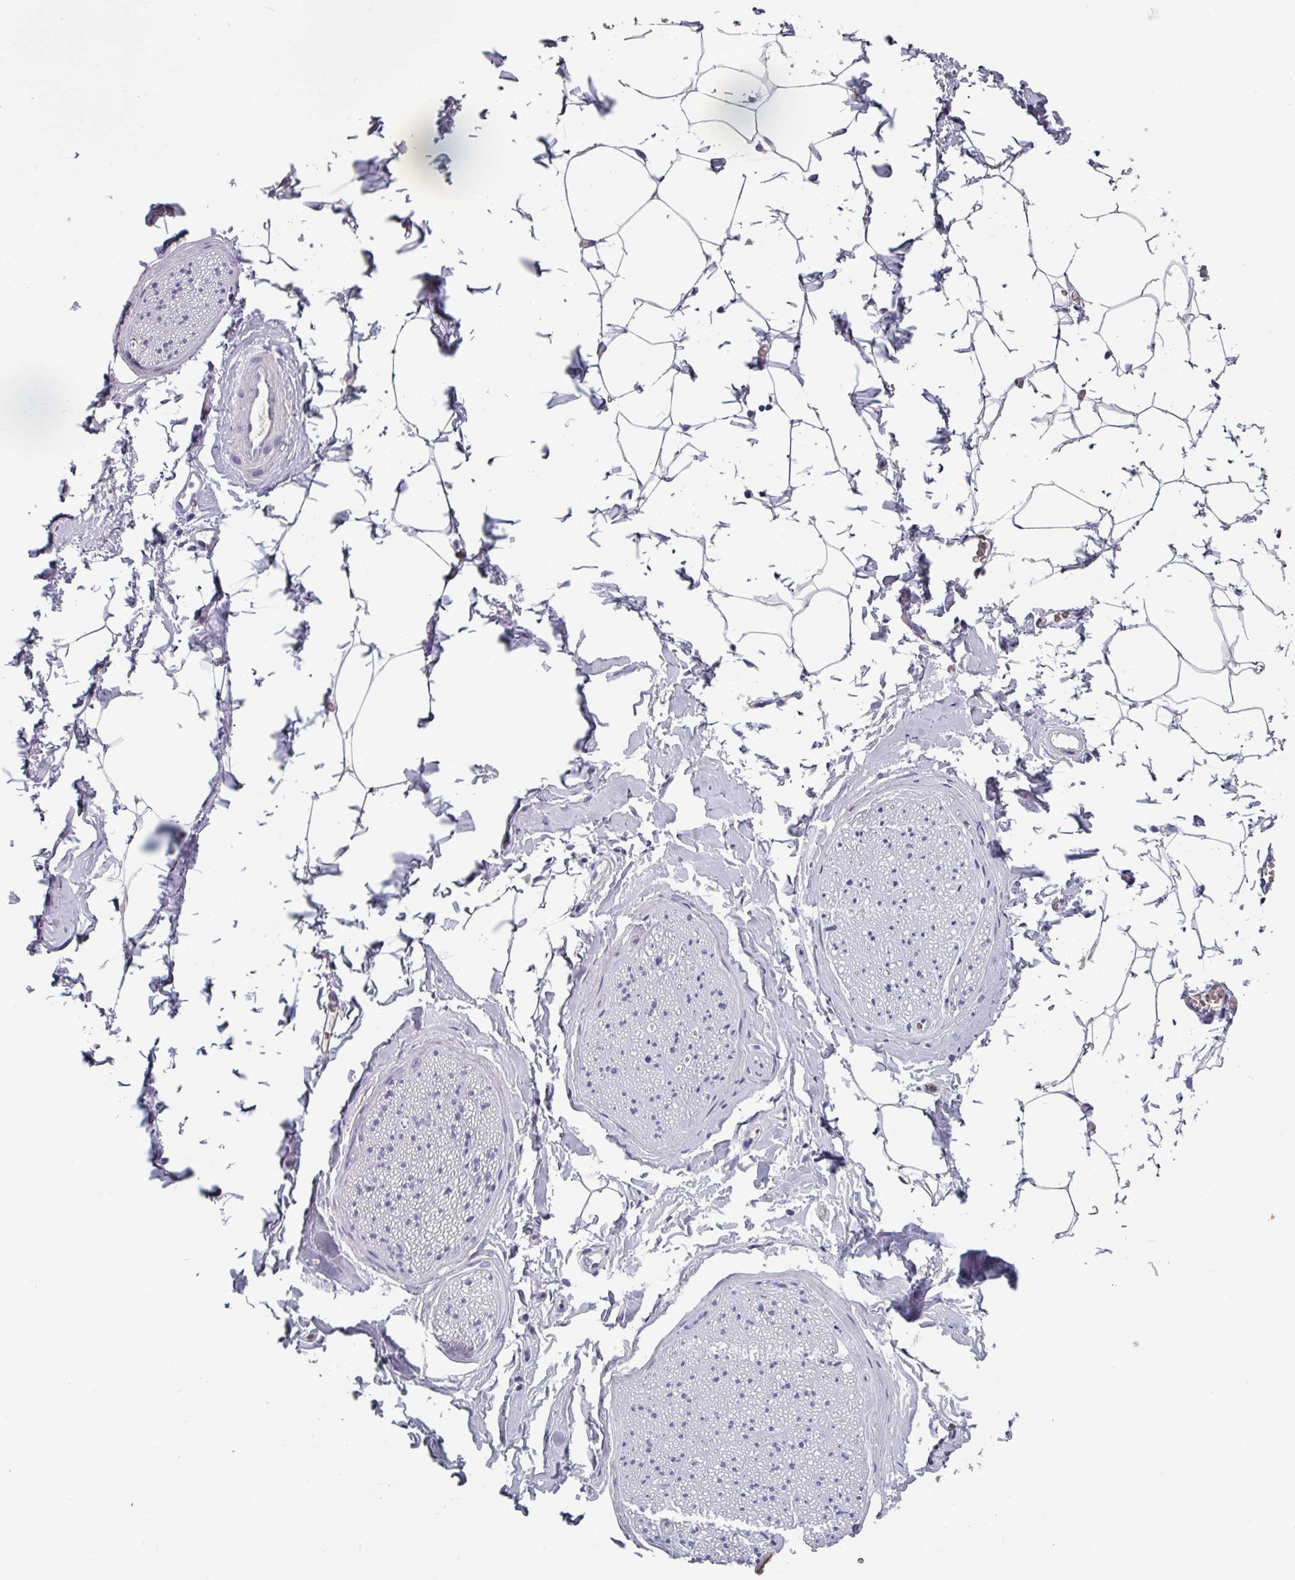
{"staining": {"intensity": "negative", "quantity": "none", "location": "none"}, "tissue": "adipose tissue", "cell_type": "Adipocytes", "image_type": "normal", "snomed": [{"axis": "morphology", "description": "Normal tissue, NOS"}, {"axis": "morphology", "description": "Adenocarcinoma, High grade"}, {"axis": "topography", "description": "Prostate"}, {"axis": "topography", "description": "Peripheral nerve tissue"}], "caption": "Immunohistochemical staining of unremarkable human adipose tissue displays no significant expression in adipocytes. Brightfield microscopy of immunohistochemistry stained with DAB (3,3'-diaminobenzidine) (brown) and hematoxylin (blue), captured at high magnification.", "gene": "PRAMEF7", "patient": {"sex": "male", "age": 68}}